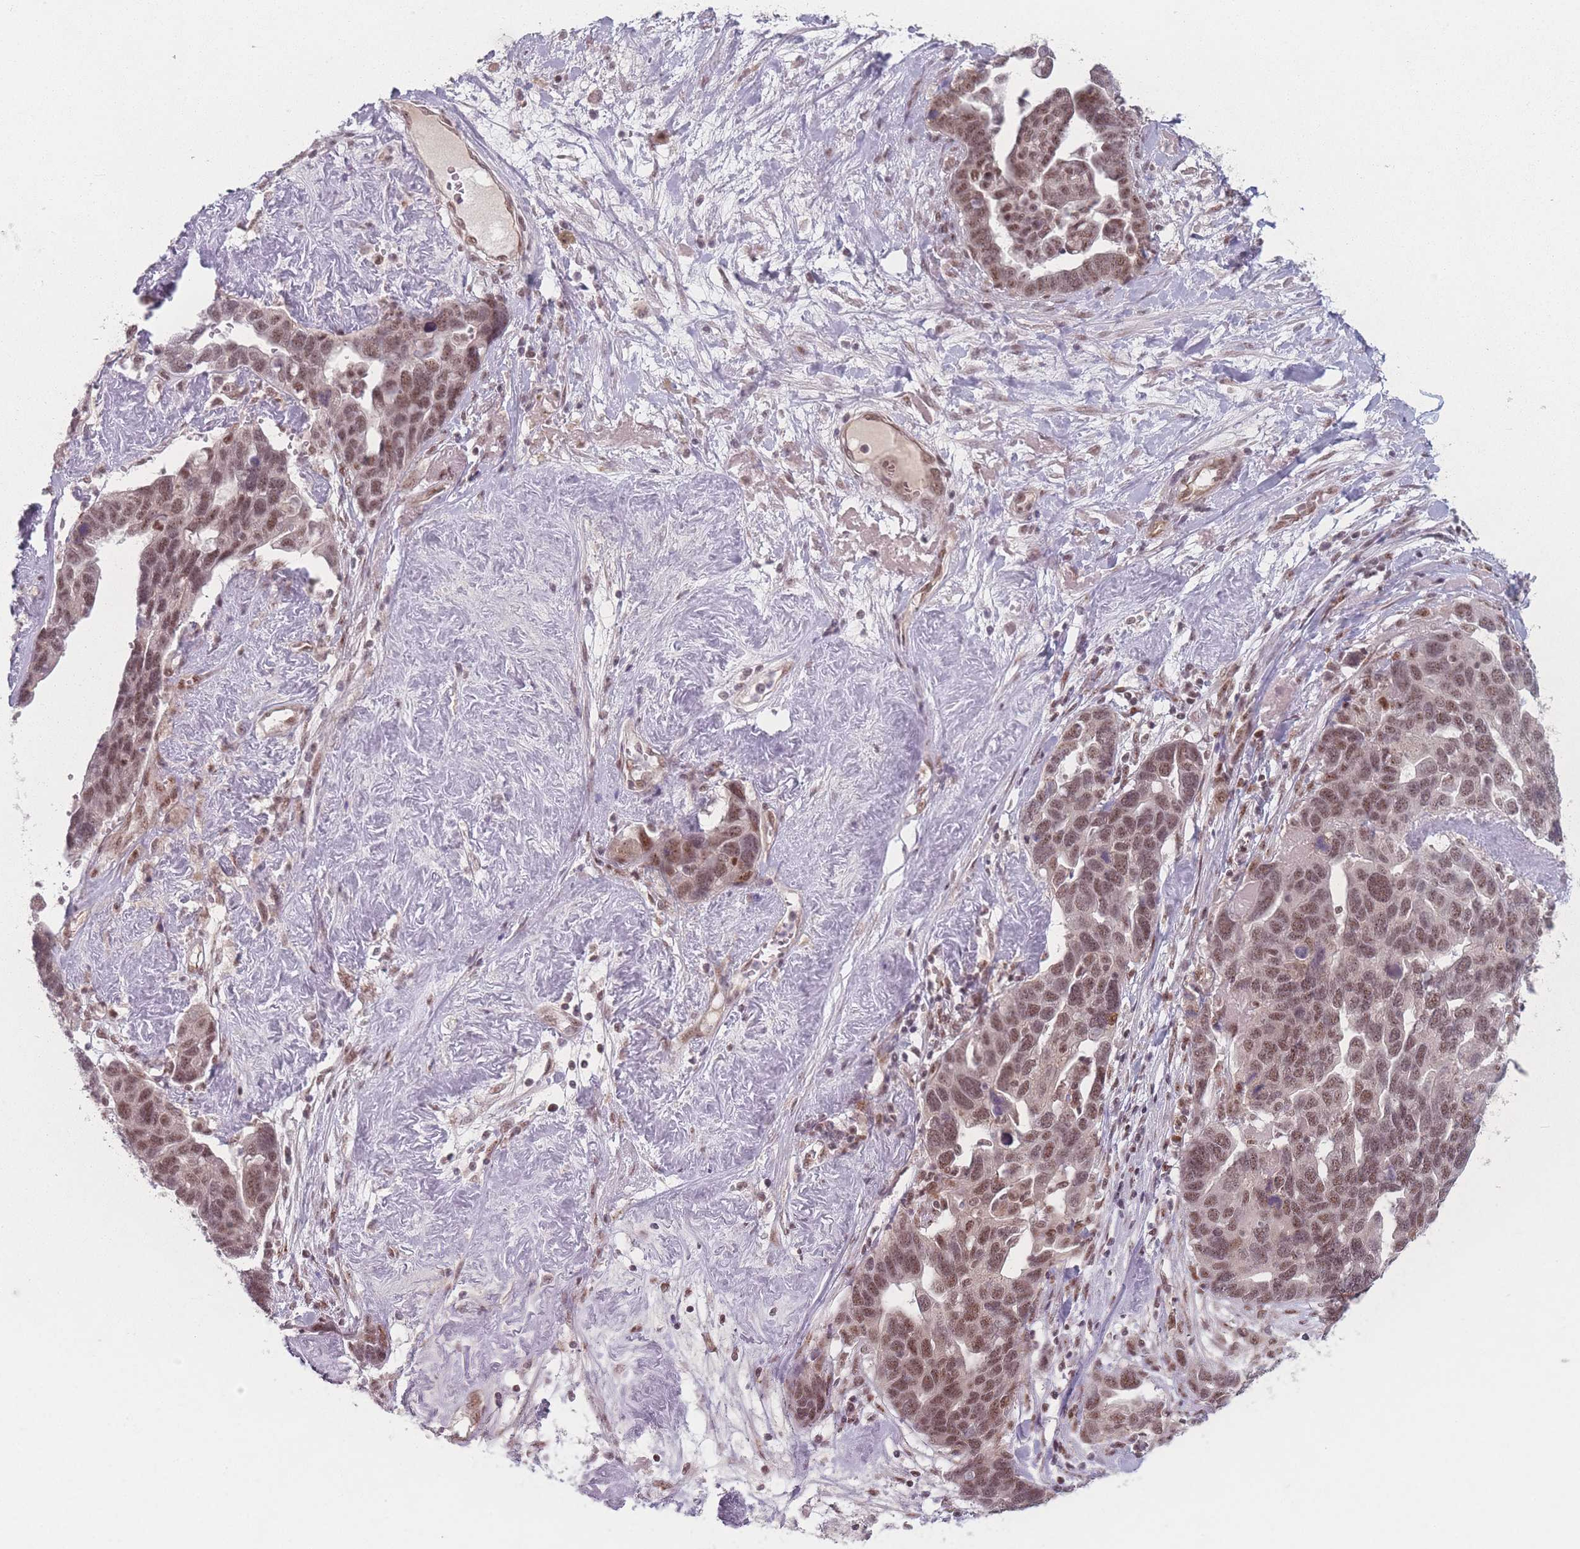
{"staining": {"intensity": "moderate", "quantity": ">75%", "location": "nuclear"}, "tissue": "ovarian cancer", "cell_type": "Tumor cells", "image_type": "cancer", "snomed": [{"axis": "morphology", "description": "Cystadenocarcinoma, serous, NOS"}, {"axis": "topography", "description": "Ovary"}], "caption": "High-power microscopy captured an IHC photomicrograph of ovarian cancer (serous cystadenocarcinoma), revealing moderate nuclear positivity in approximately >75% of tumor cells.", "gene": "ZC3H14", "patient": {"sex": "female", "age": 54}}